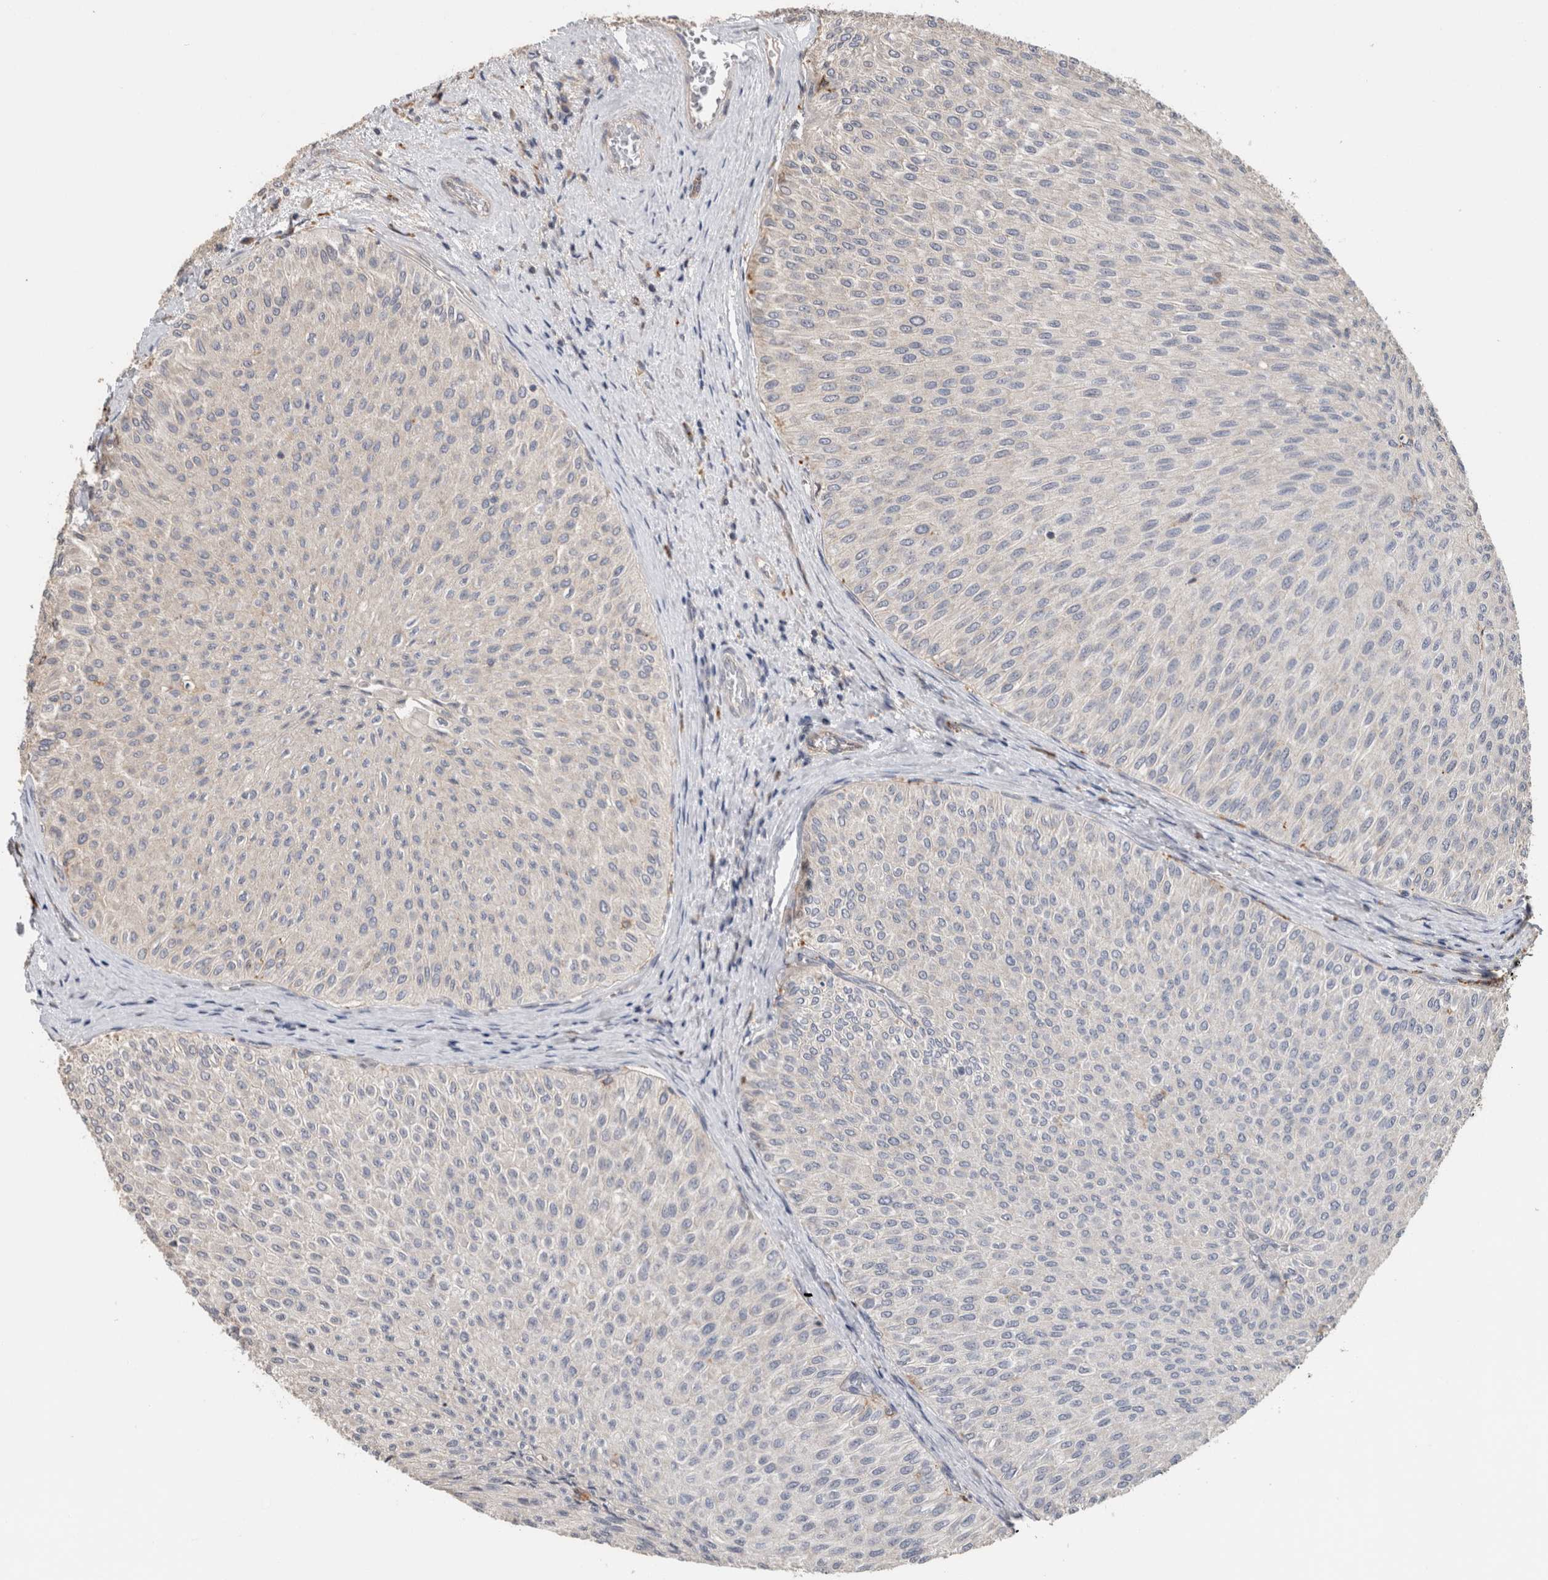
{"staining": {"intensity": "negative", "quantity": "none", "location": "none"}, "tissue": "urothelial cancer", "cell_type": "Tumor cells", "image_type": "cancer", "snomed": [{"axis": "morphology", "description": "Urothelial carcinoma, Low grade"}, {"axis": "topography", "description": "Urinary bladder"}], "caption": "This is an immunohistochemistry (IHC) image of urothelial cancer. There is no positivity in tumor cells.", "gene": "CLIP1", "patient": {"sex": "male", "age": 78}}